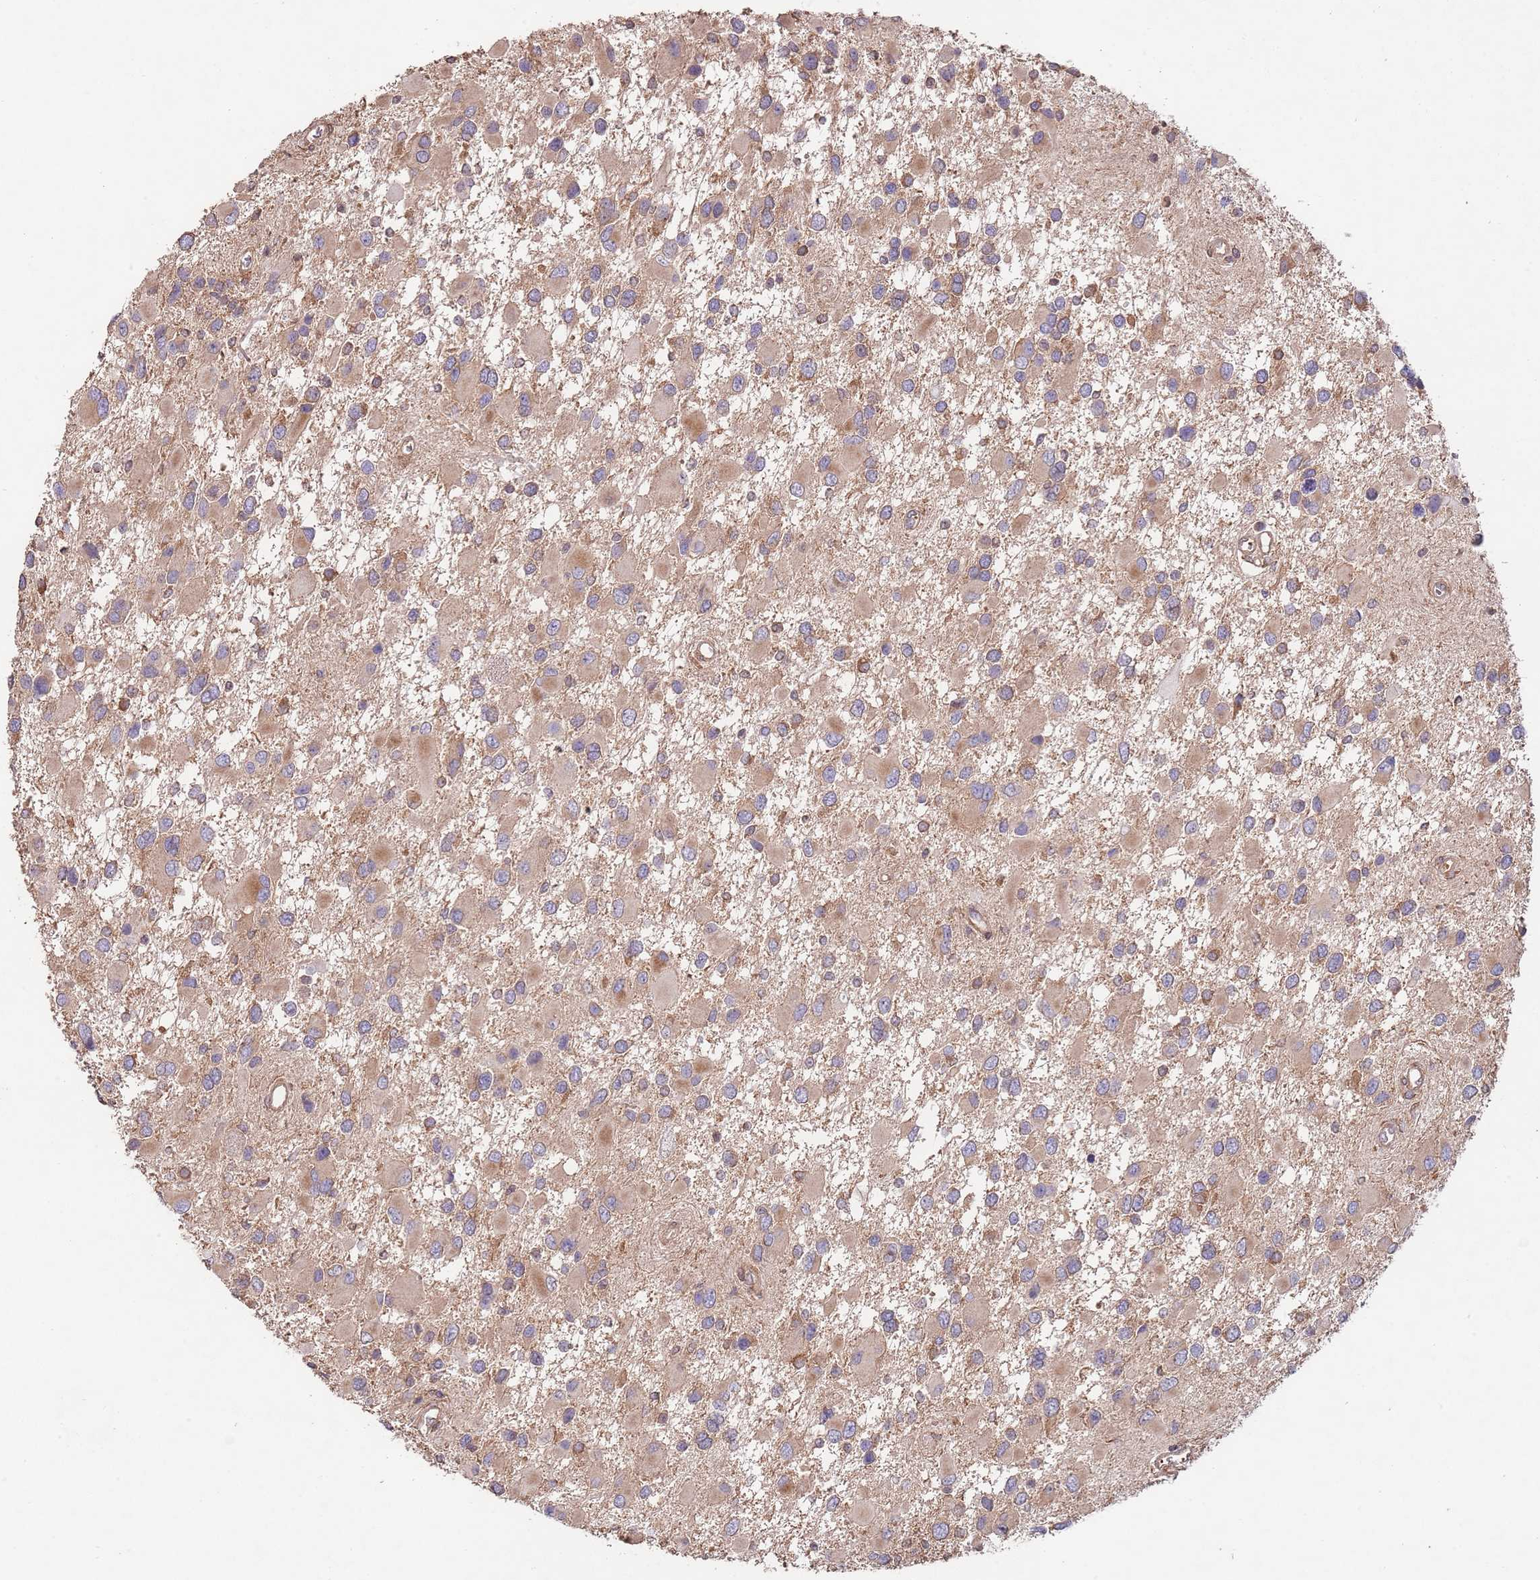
{"staining": {"intensity": "weak", "quantity": "25%-75%", "location": "cytoplasmic/membranous"}, "tissue": "glioma", "cell_type": "Tumor cells", "image_type": "cancer", "snomed": [{"axis": "morphology", "description": "Glioma, malignant, High grade"}, {"axis": "topography", "description": "Brain"}], "caption": "A histopathology image showing weak cytoplasmic/membranous positivity in approximately 25%-75% of tumor cells in glioma, as visualized by brown immunohistochemical staining.", "gene": "RNF19B", "patient": {"sex": "male", "age": 53}}